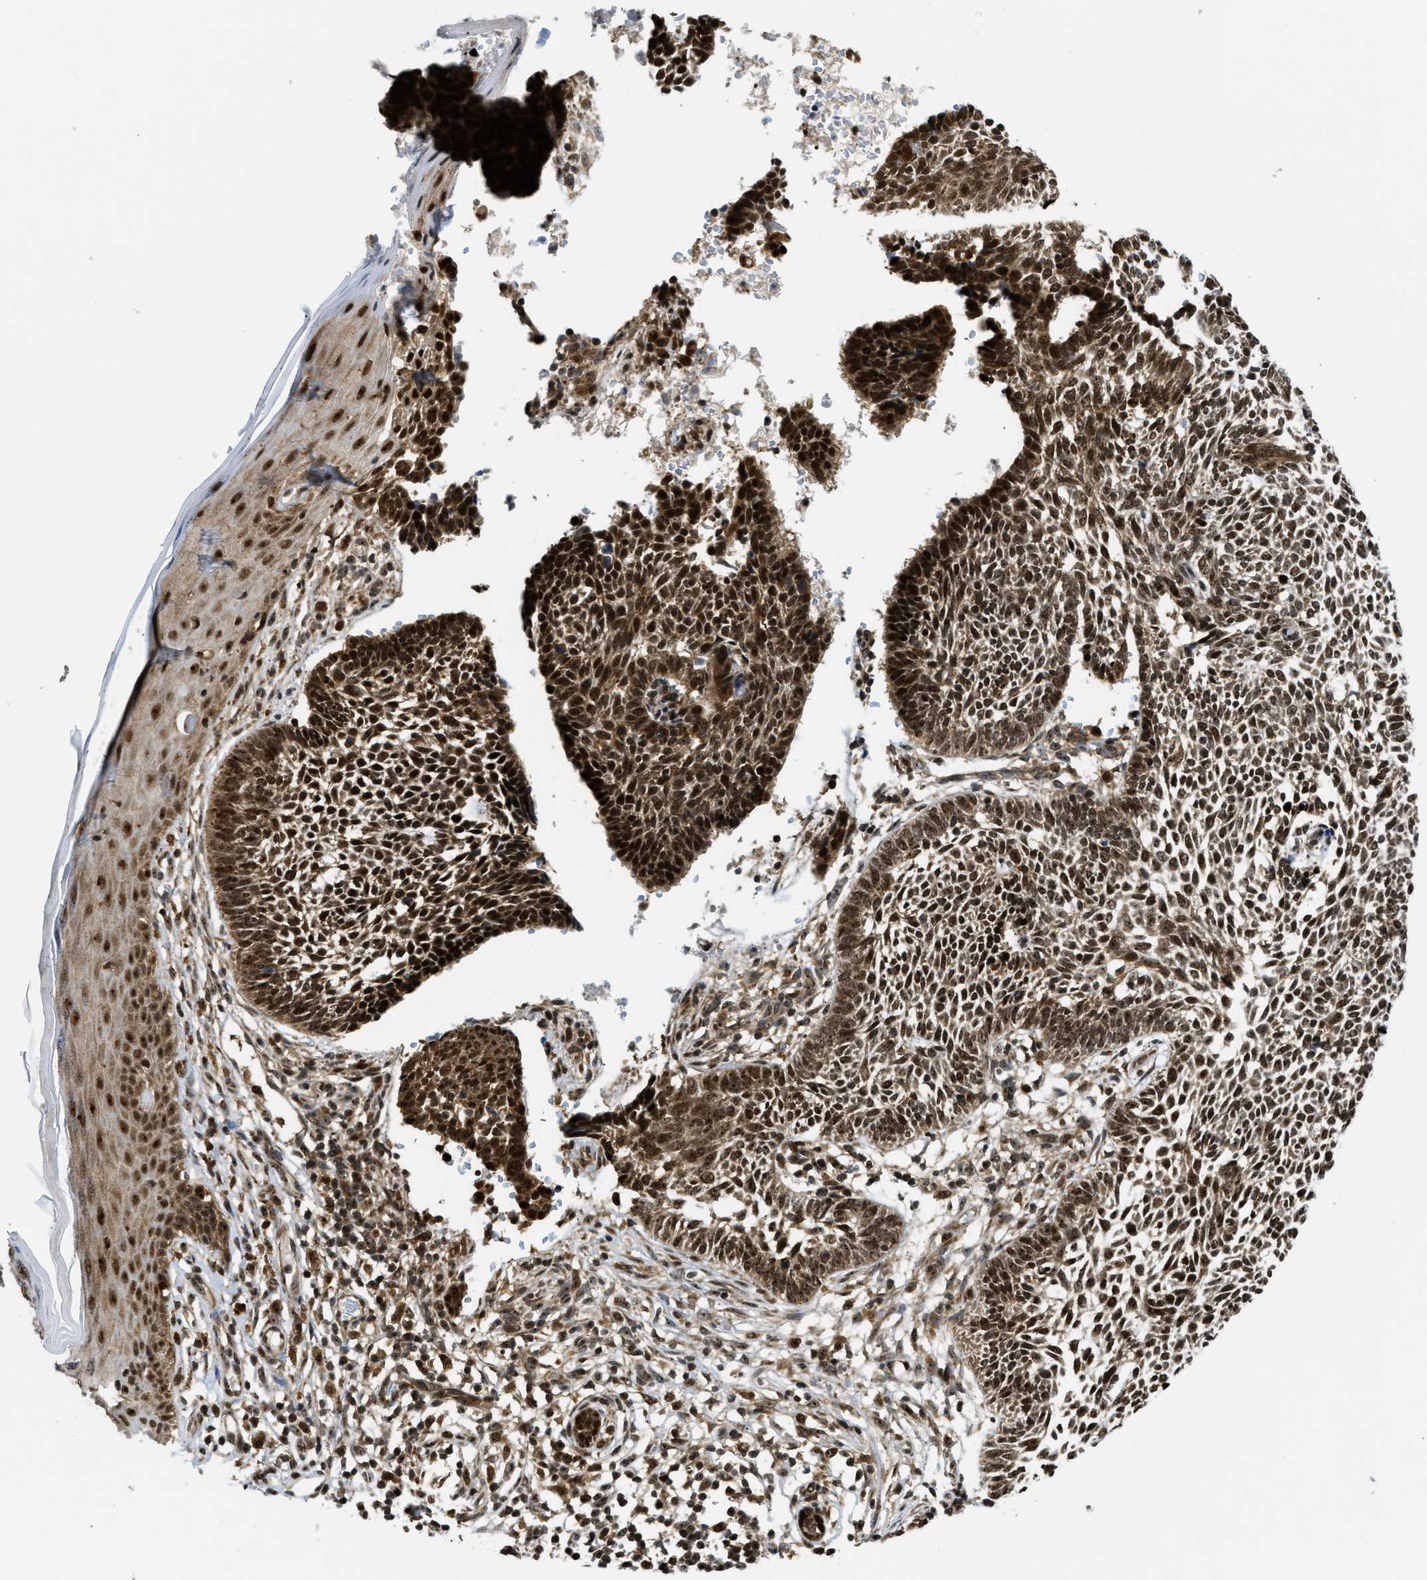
{"staining": {"intensity": "strong", "quantity": ">75%", "location": "nuclear"}, "tissue": "skin cancer", "cell_type": "Tumor cells", "image_type": "cancer", "snomed": [{"axis": "morphology", "description": "Normal tissue, NOS"}, {"axis": "morphology", "description": "Basal cell carcinoma"}, {"axis": "topography", "description": "Skin"}], "caption": "Protein staining by IHC reveals strong nuclear expression in approximately >75% of tumor cells in basal cell carcinoma (skin).", "gene": "TACC1", "patient": {"sex": "male", "age": 87}}